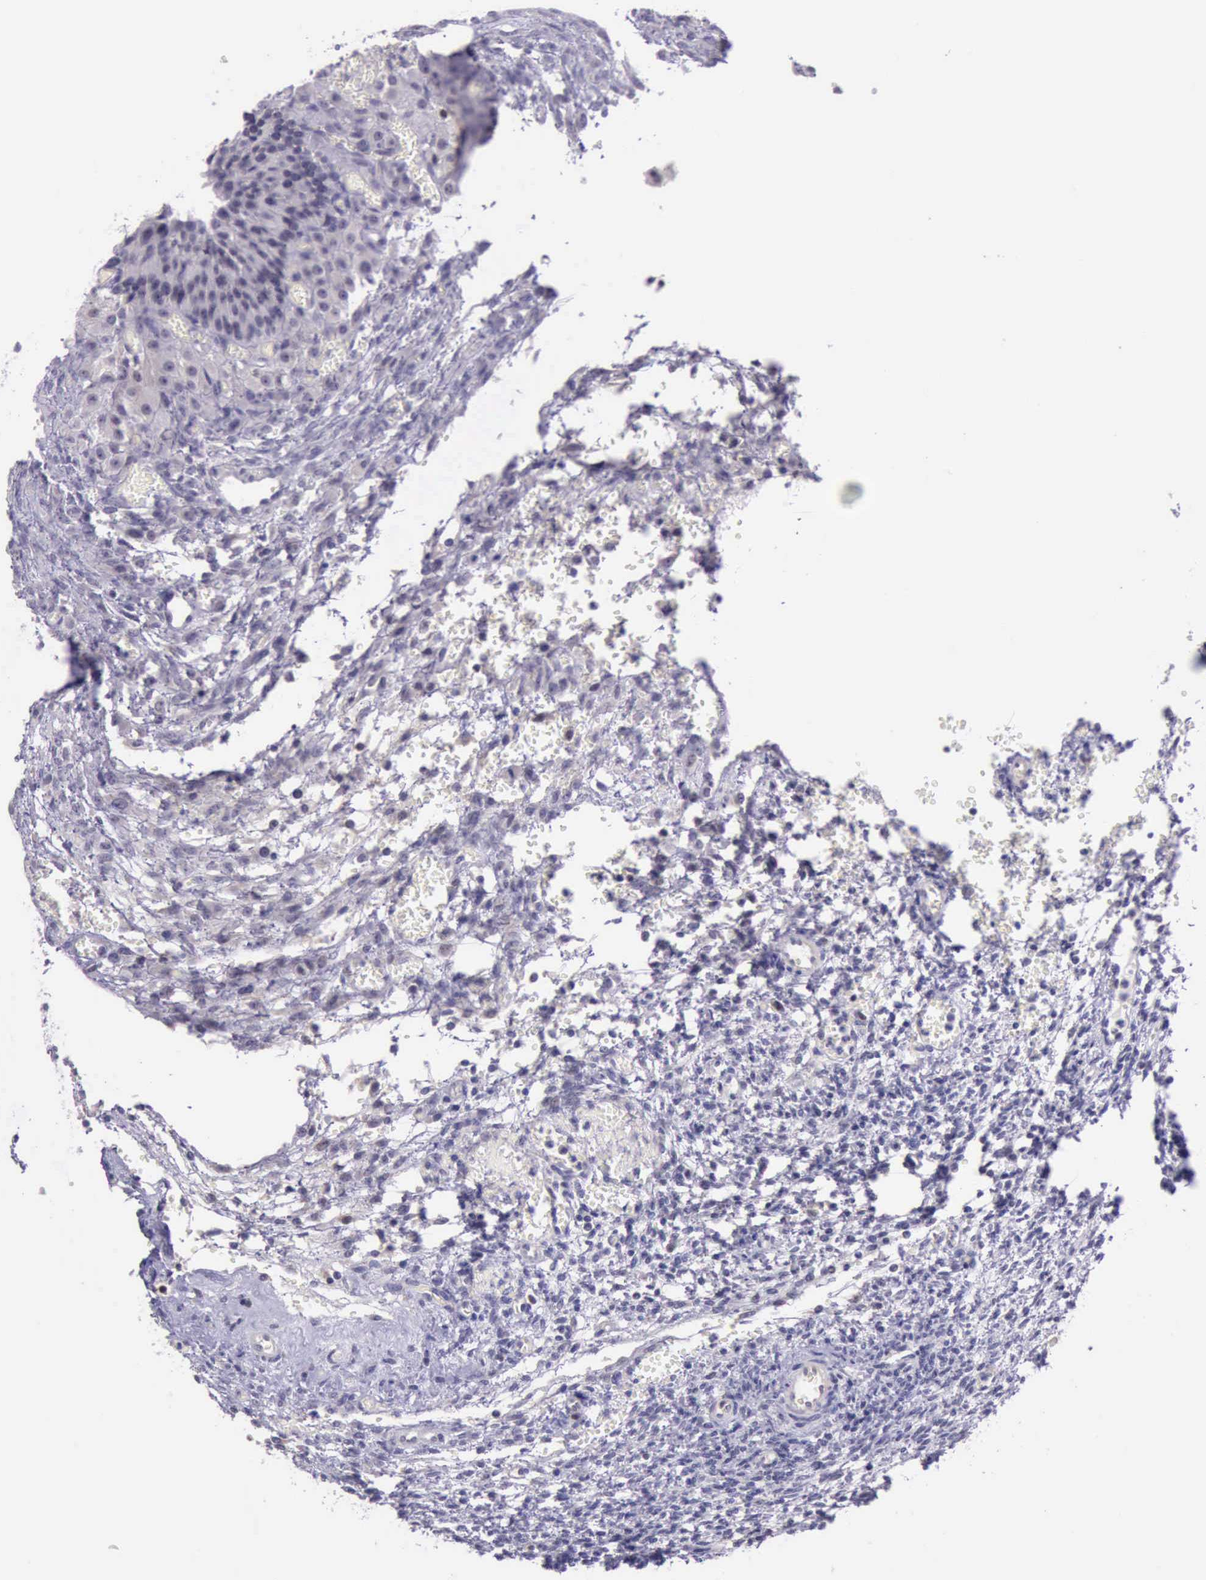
{"staining": {"intensity": "negative", "quantity": "none", "location": "none"}, "tissue": "ovary", "cell_type": "Follicle cells", "image_type": "normal", "snomed": [{"axis": "morphology", "description": "Normal tissue, NOS"}, {"axis": "topography", "description": "Ovary"}], "caption": "There is no significant positivity in follicle cells of ovary. (DAB immunohistochemistry (IHC) visualized using brightfield microscopy, high magnification).", "gene": "PARP1", "patient": {"sex": "female", "age": 39}}